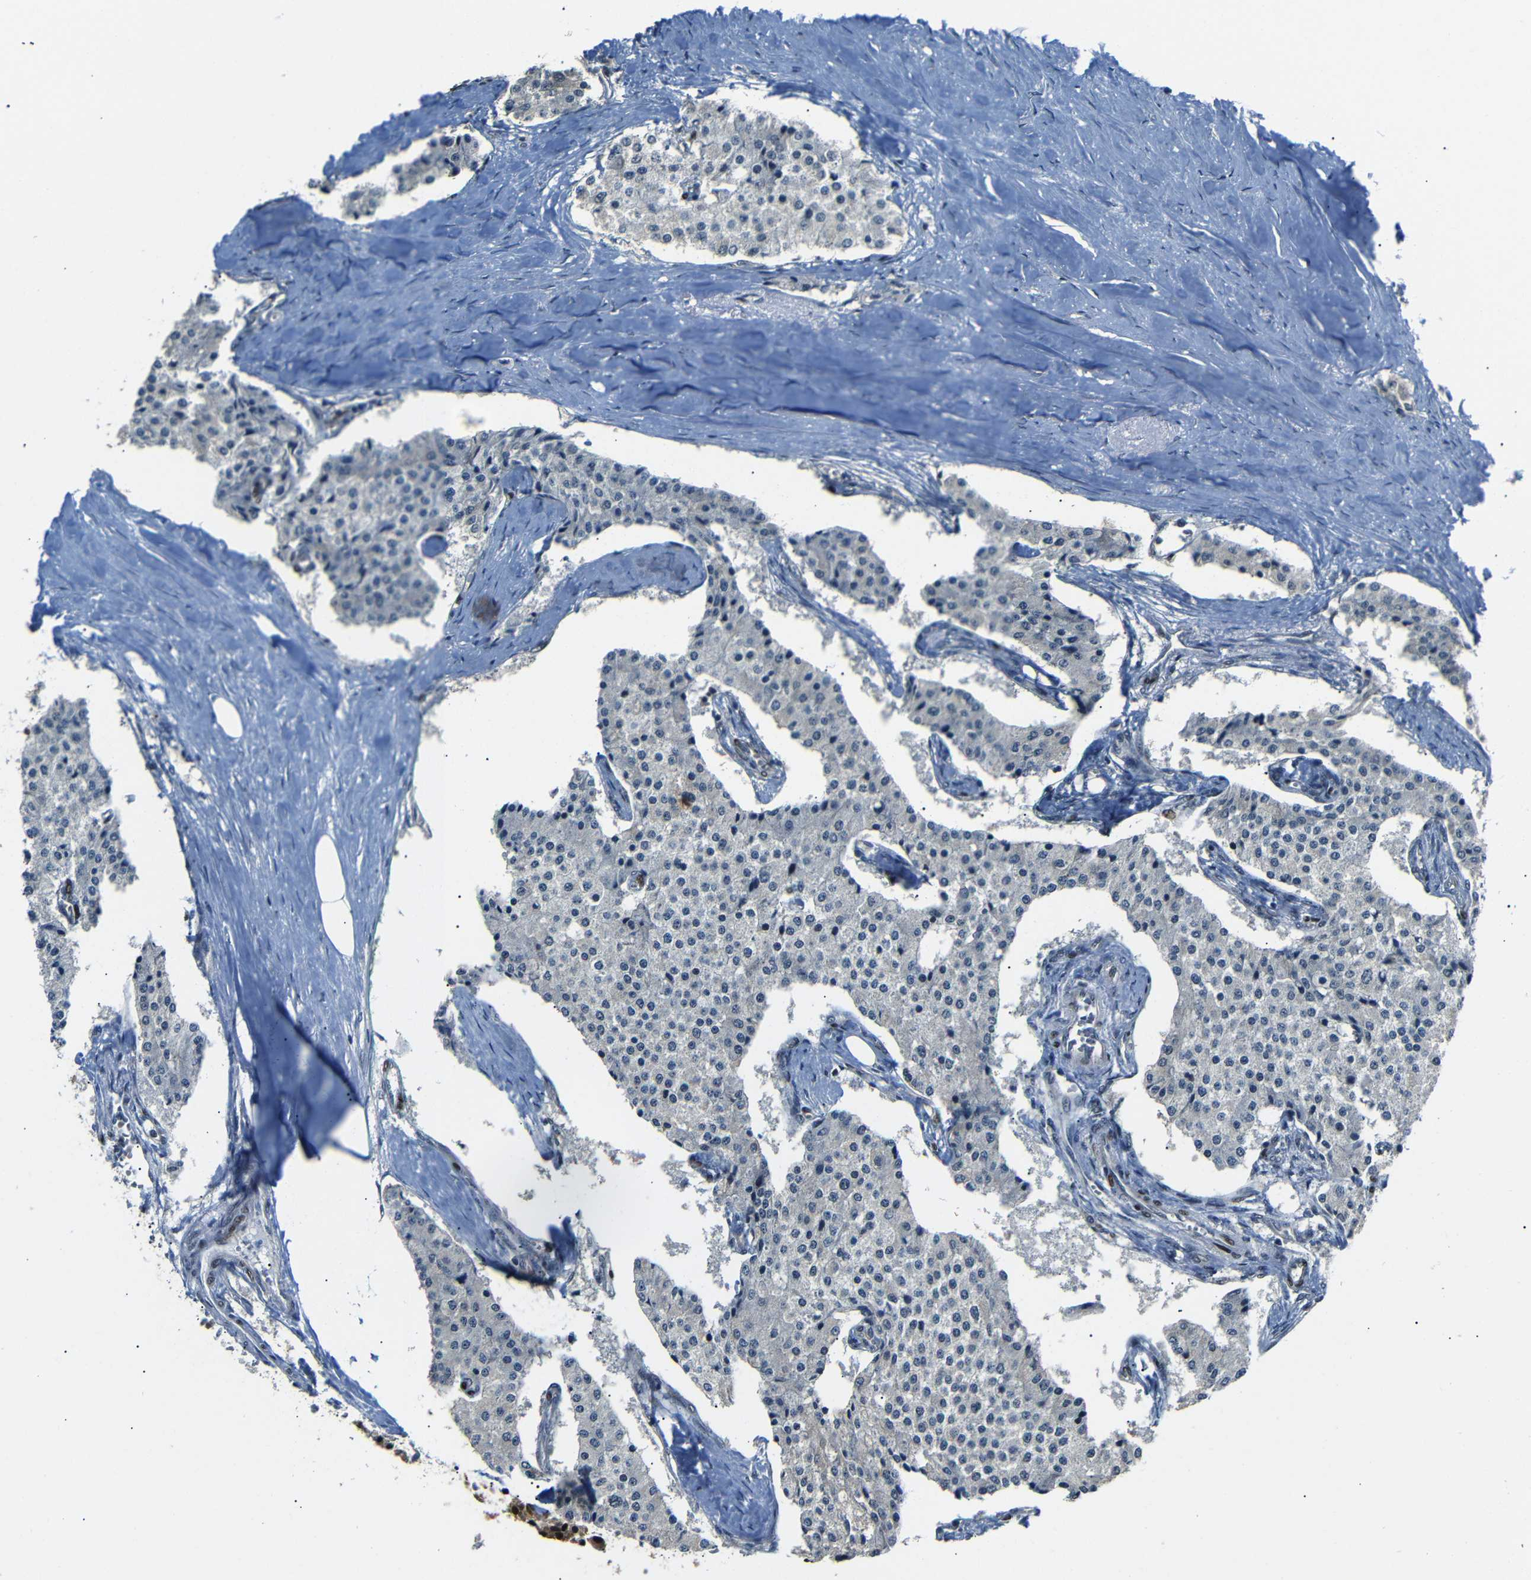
{"staining": {"intensity": "negative", "quantity": "none", "location": "none"}, "tissue": "carcinoid", "cell_type": "Tumor cells", "image_type": "cancer", "snomed": [{"axis": "morphology", "description": "Carcinoid, malignant, NOS"}, {"axis": "topography", "description": "Colon"}], "caption": "Human carcinoid stained for a protein using immunohistochemistry reveals no positivity in tumor cells.", "gene": "TBX2", "patient": {"sex": "female", "age": 52}}